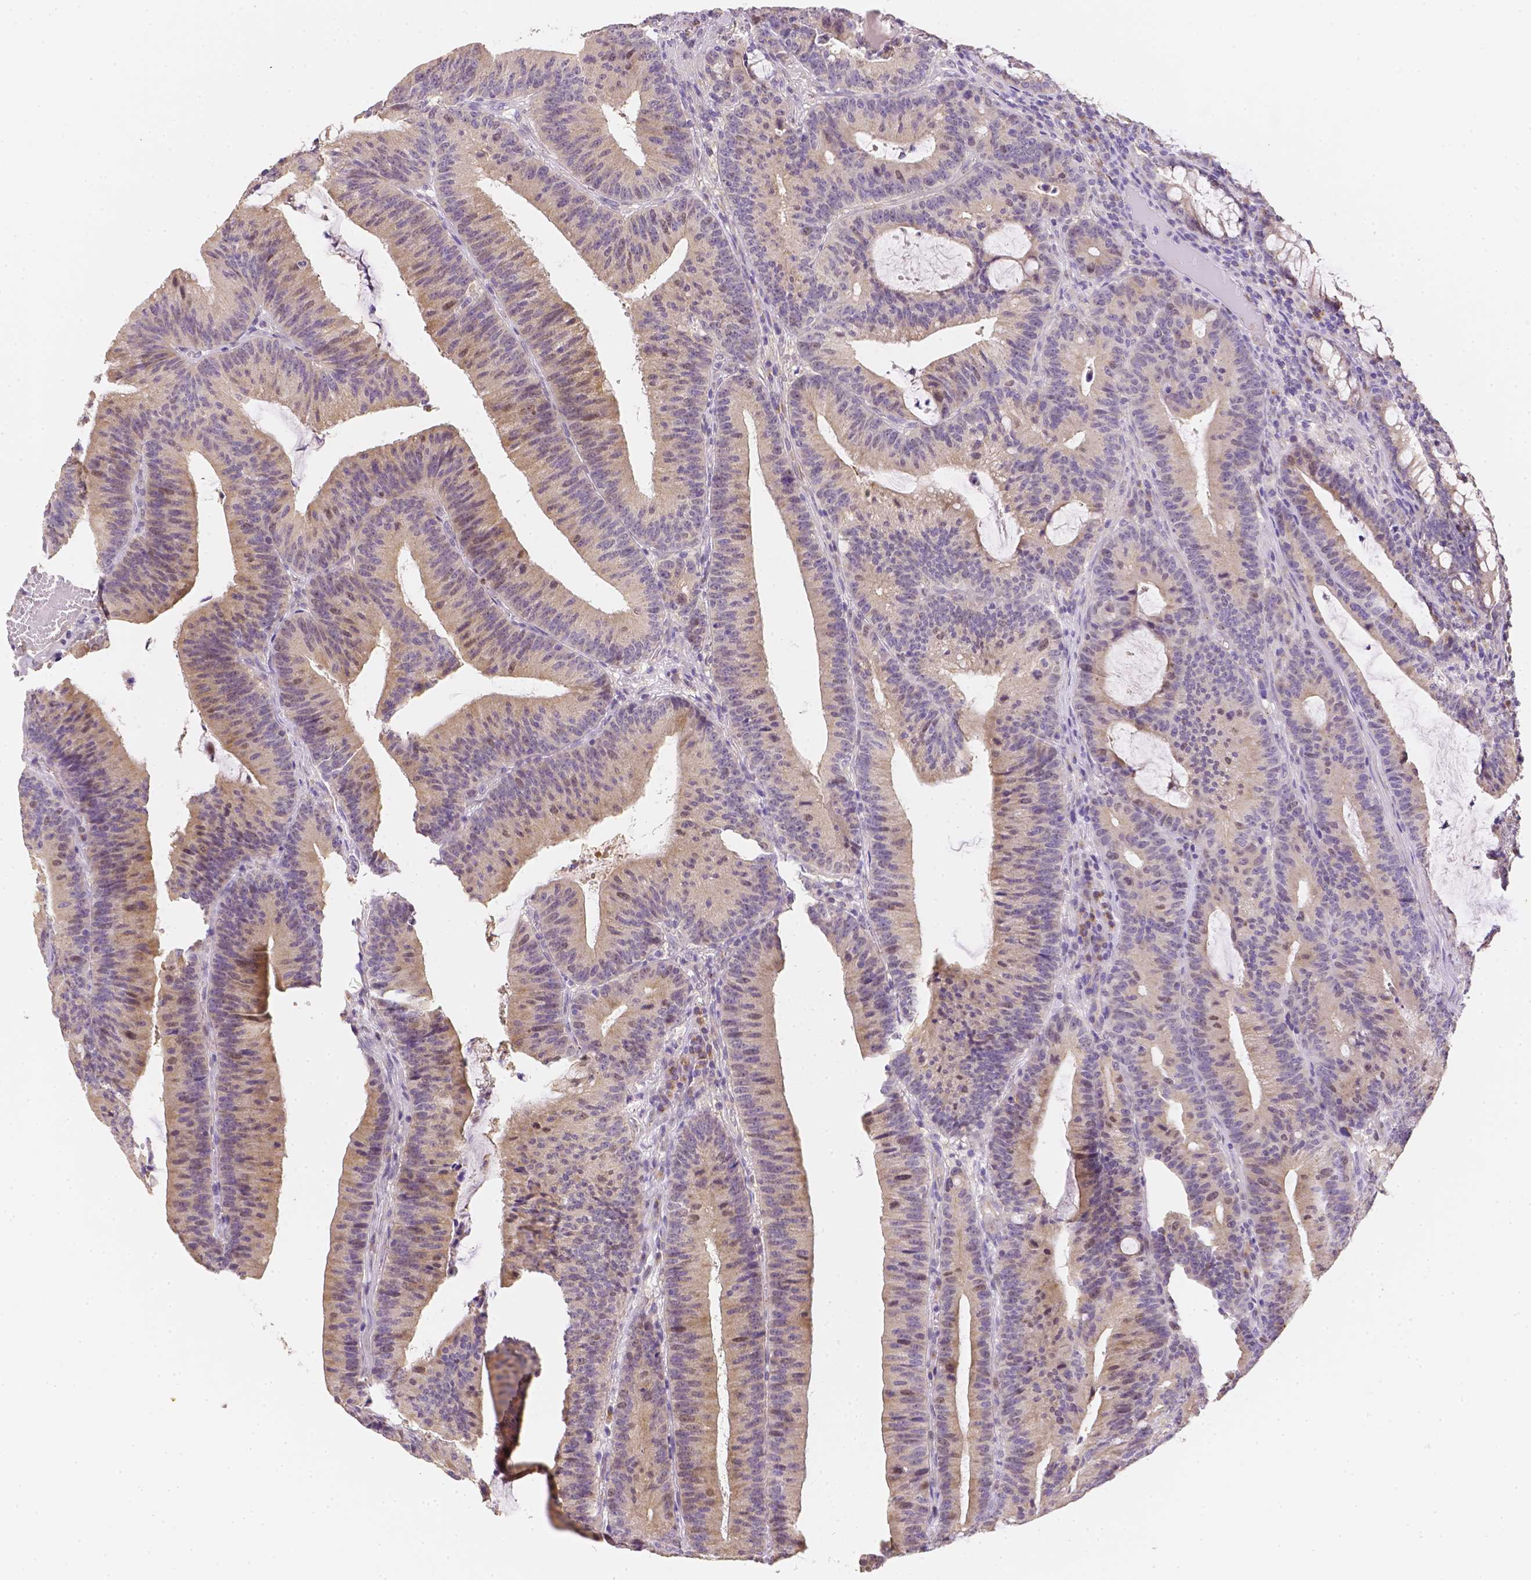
{"staining": {"intensity": "weak", "quantity": "<25%", "location": "cytoplasmic/membranous"}, "tissue": "colorectal cancer", "cell_type": "Tumor cells", "image_type": "cancer", "snomed": [{"axis": "morphology", "description": "Adenocarcinoma, NOS"}, {"axis": "topography", "description": "Colon"}], "caption": "IHC histopathology image of neoplastic tissue: colorectal cancer stained with DAB (3,3'-diaminobenzidine) shows no significant protein positivity in tumor cells.", "gene": "C10orf67", "patient": {"sex": "female", "age": 78}}